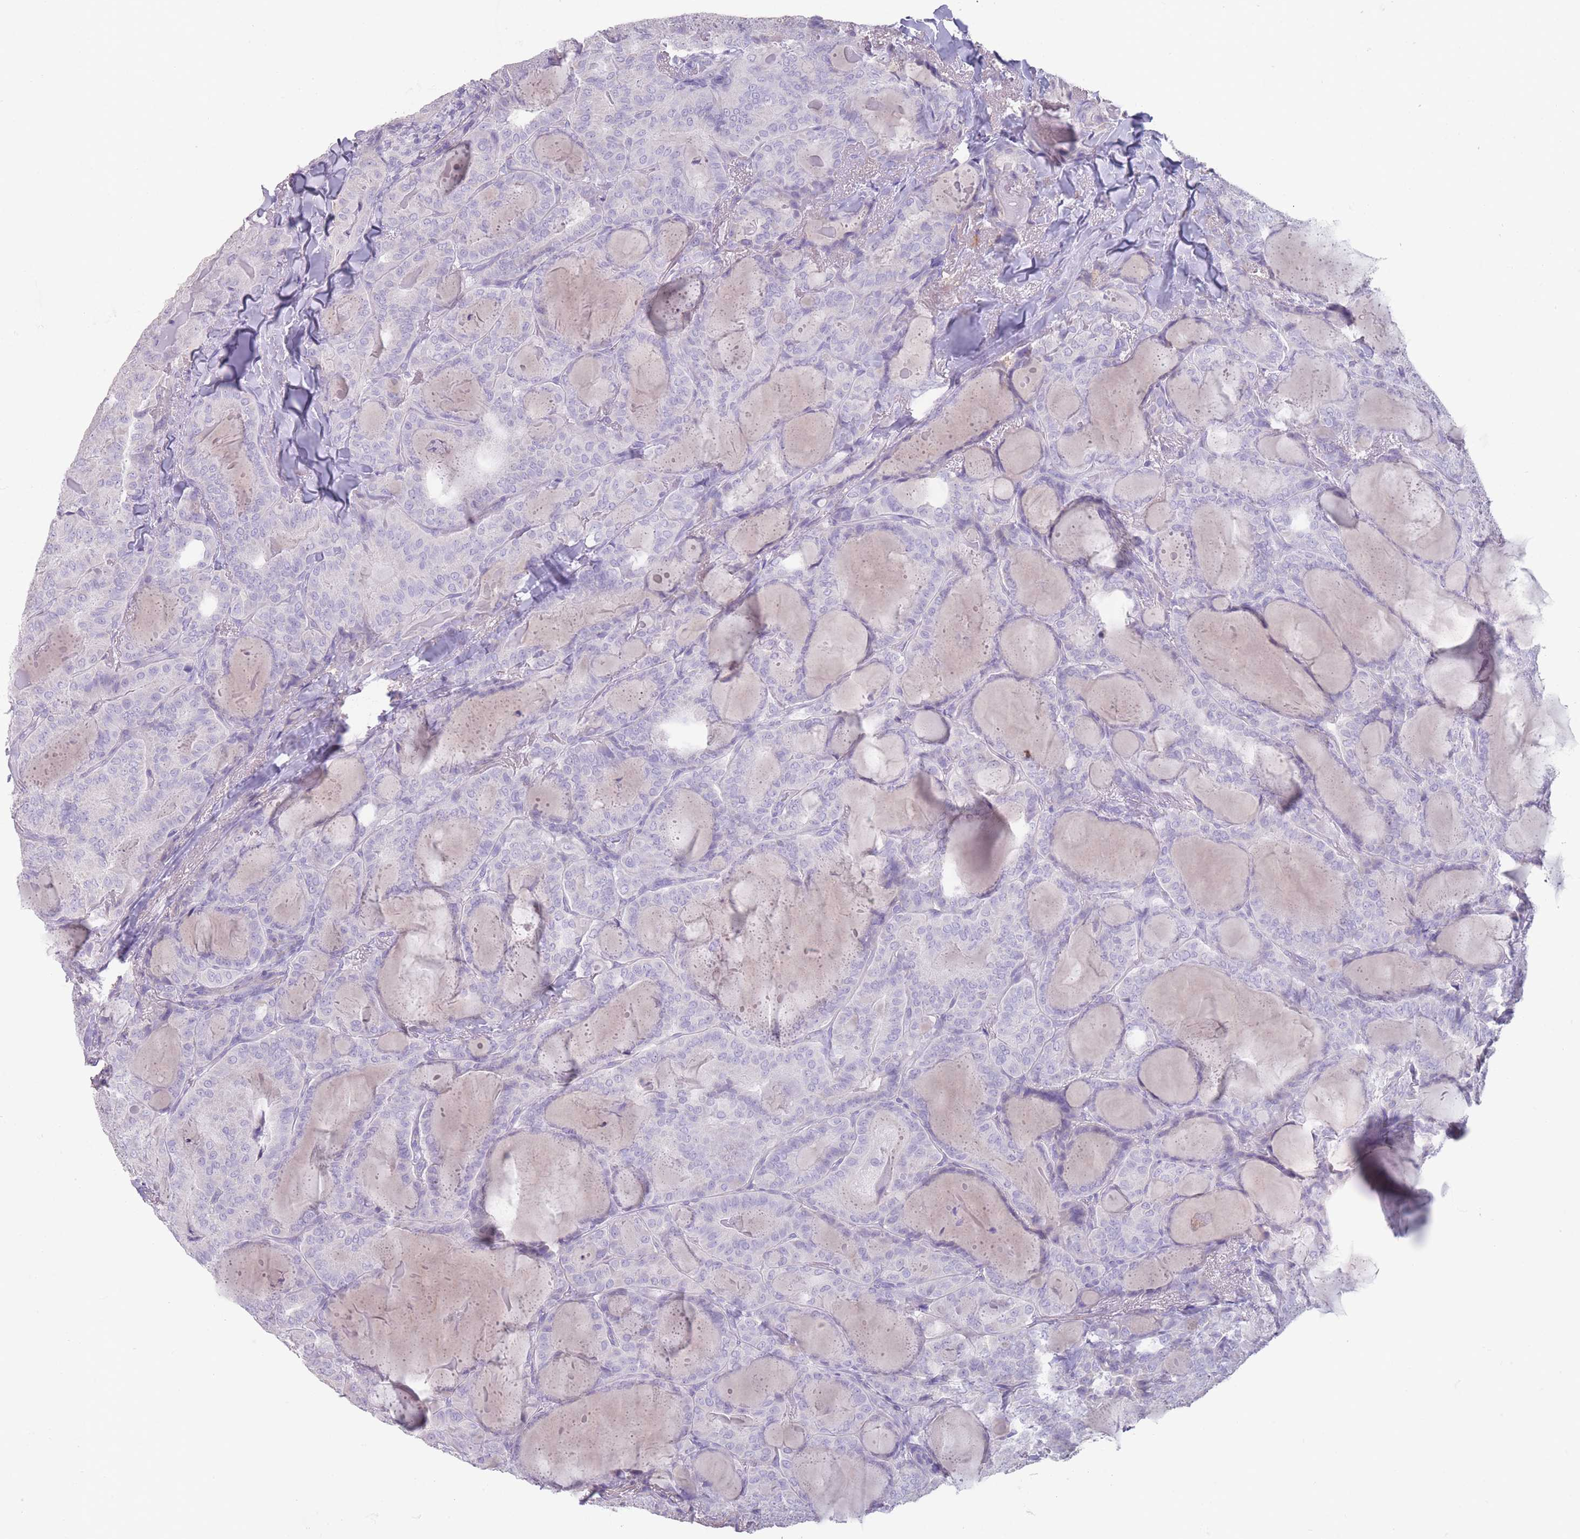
{"staining": {"intensity": "negative", "quantity": "none", "location": "none"}, "tissue": "thyroid cancer", "cell_type": "Tumor cells", "image_type": "cancer", "snomed": [{"axis": "morphology", "description": "Papillary adenocarcinoma, NOS"}, {"axis": "topography", "description": "Thyroid gland"}], "caption": "Immunohistochemistry micrograph of neoplastic tissue: human thyroid cancer stained with DAB shows no significant protein positivity in tumor cells.", "gene": "RHBG", "patient": {"sex": "female", "age": 68}}